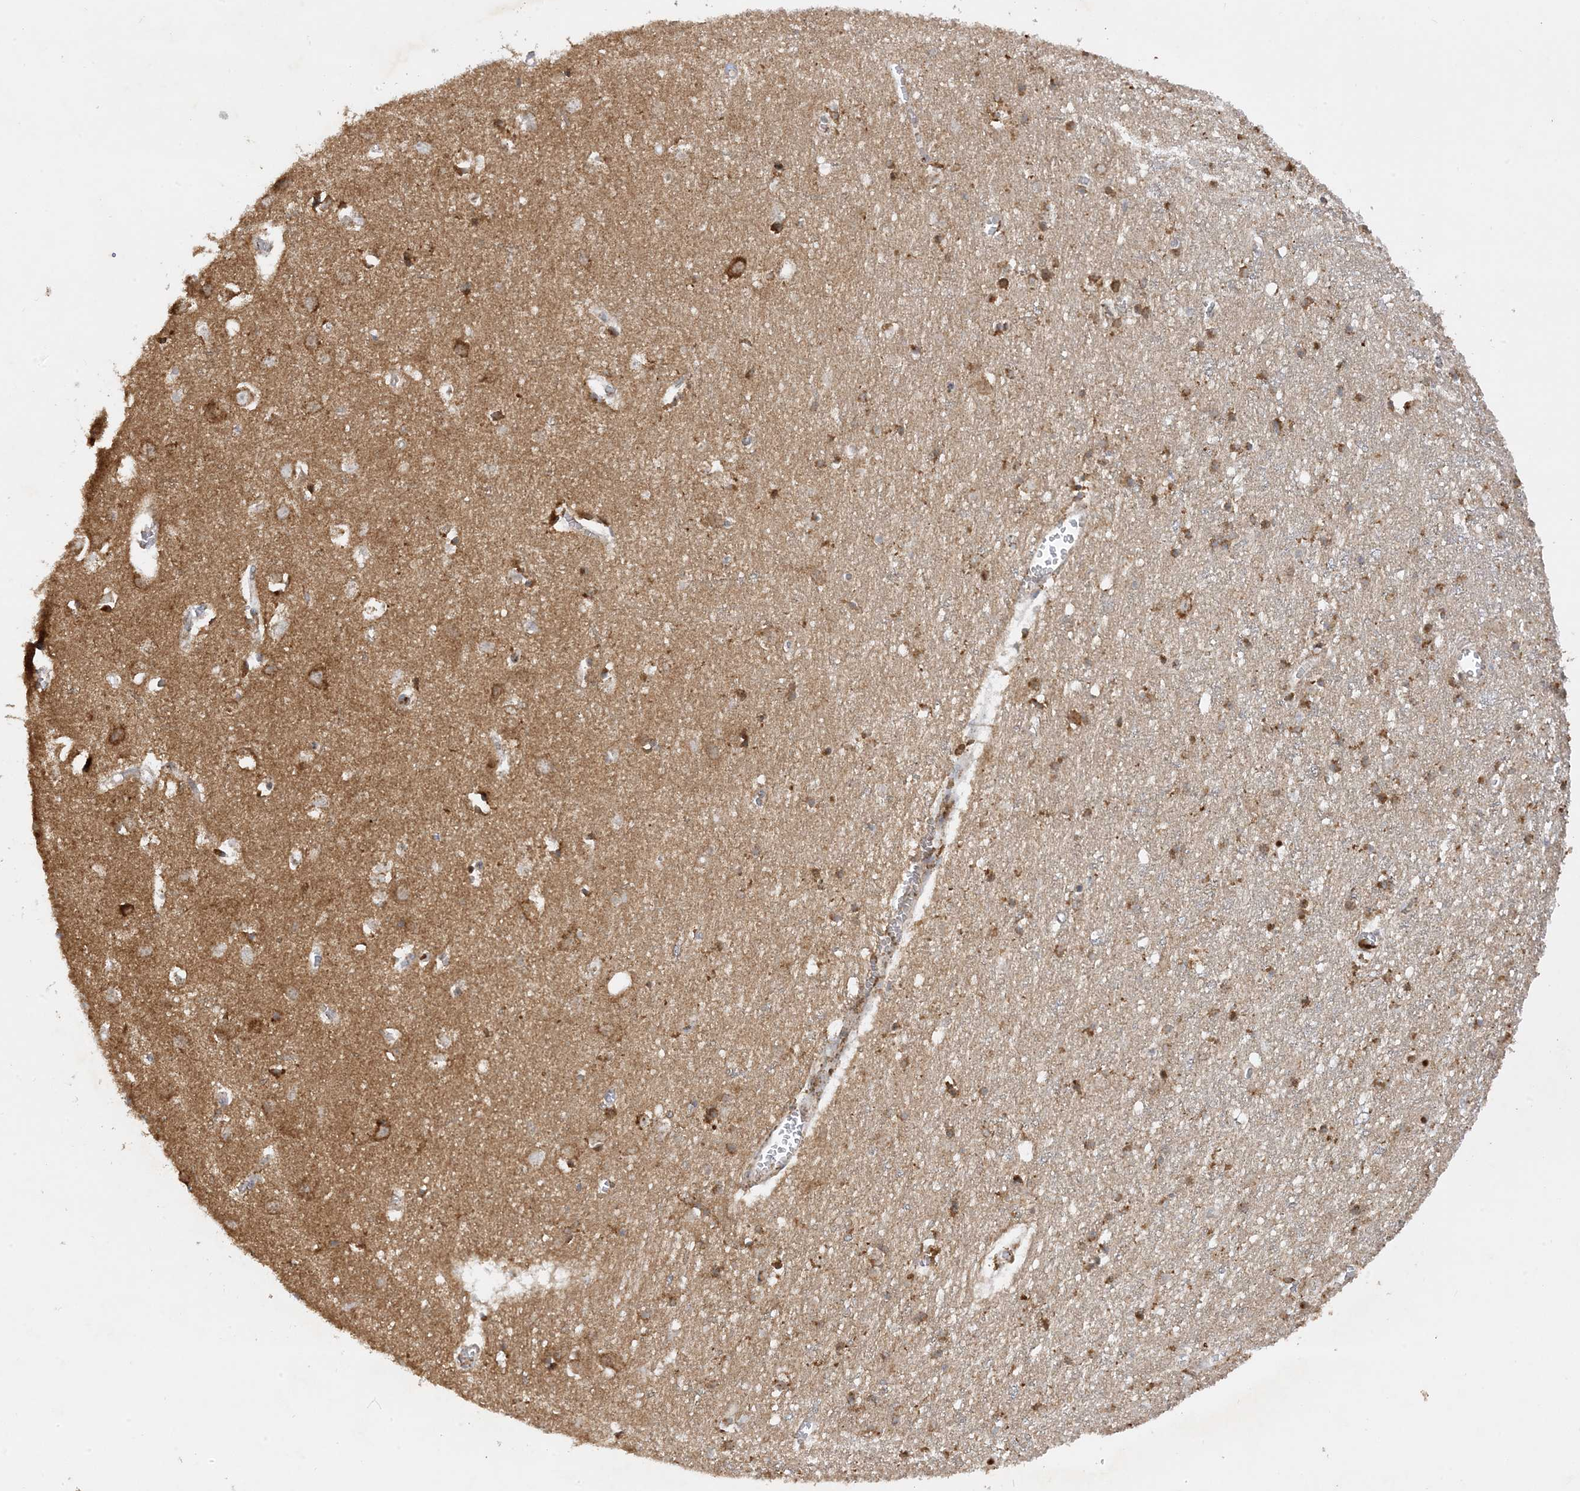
{"staining": {"intensity": "weak", "quantity": ">75%", "location": "cytoplasmic/membranous"}, "tissue": "cerebral cortex", "cell_type": "Endothelial cells", "image_type": "normal", "snomed": [{"axis": "morphology", "description": "Normal tissue, NOS"}, {"axis": "topography", "description": "Cerebral cortex"}], "caption": "Cerebral cortex was stained to show a protein in brown. There is low levels of weak cytoplasmic/membranous positivity in approximately >75% of endothelial cells. The protein is shown in brown color, while the nuclei are stained blue.", "gene": "NDUFAF3", "patient": {"sex": "female", "age": 64}}